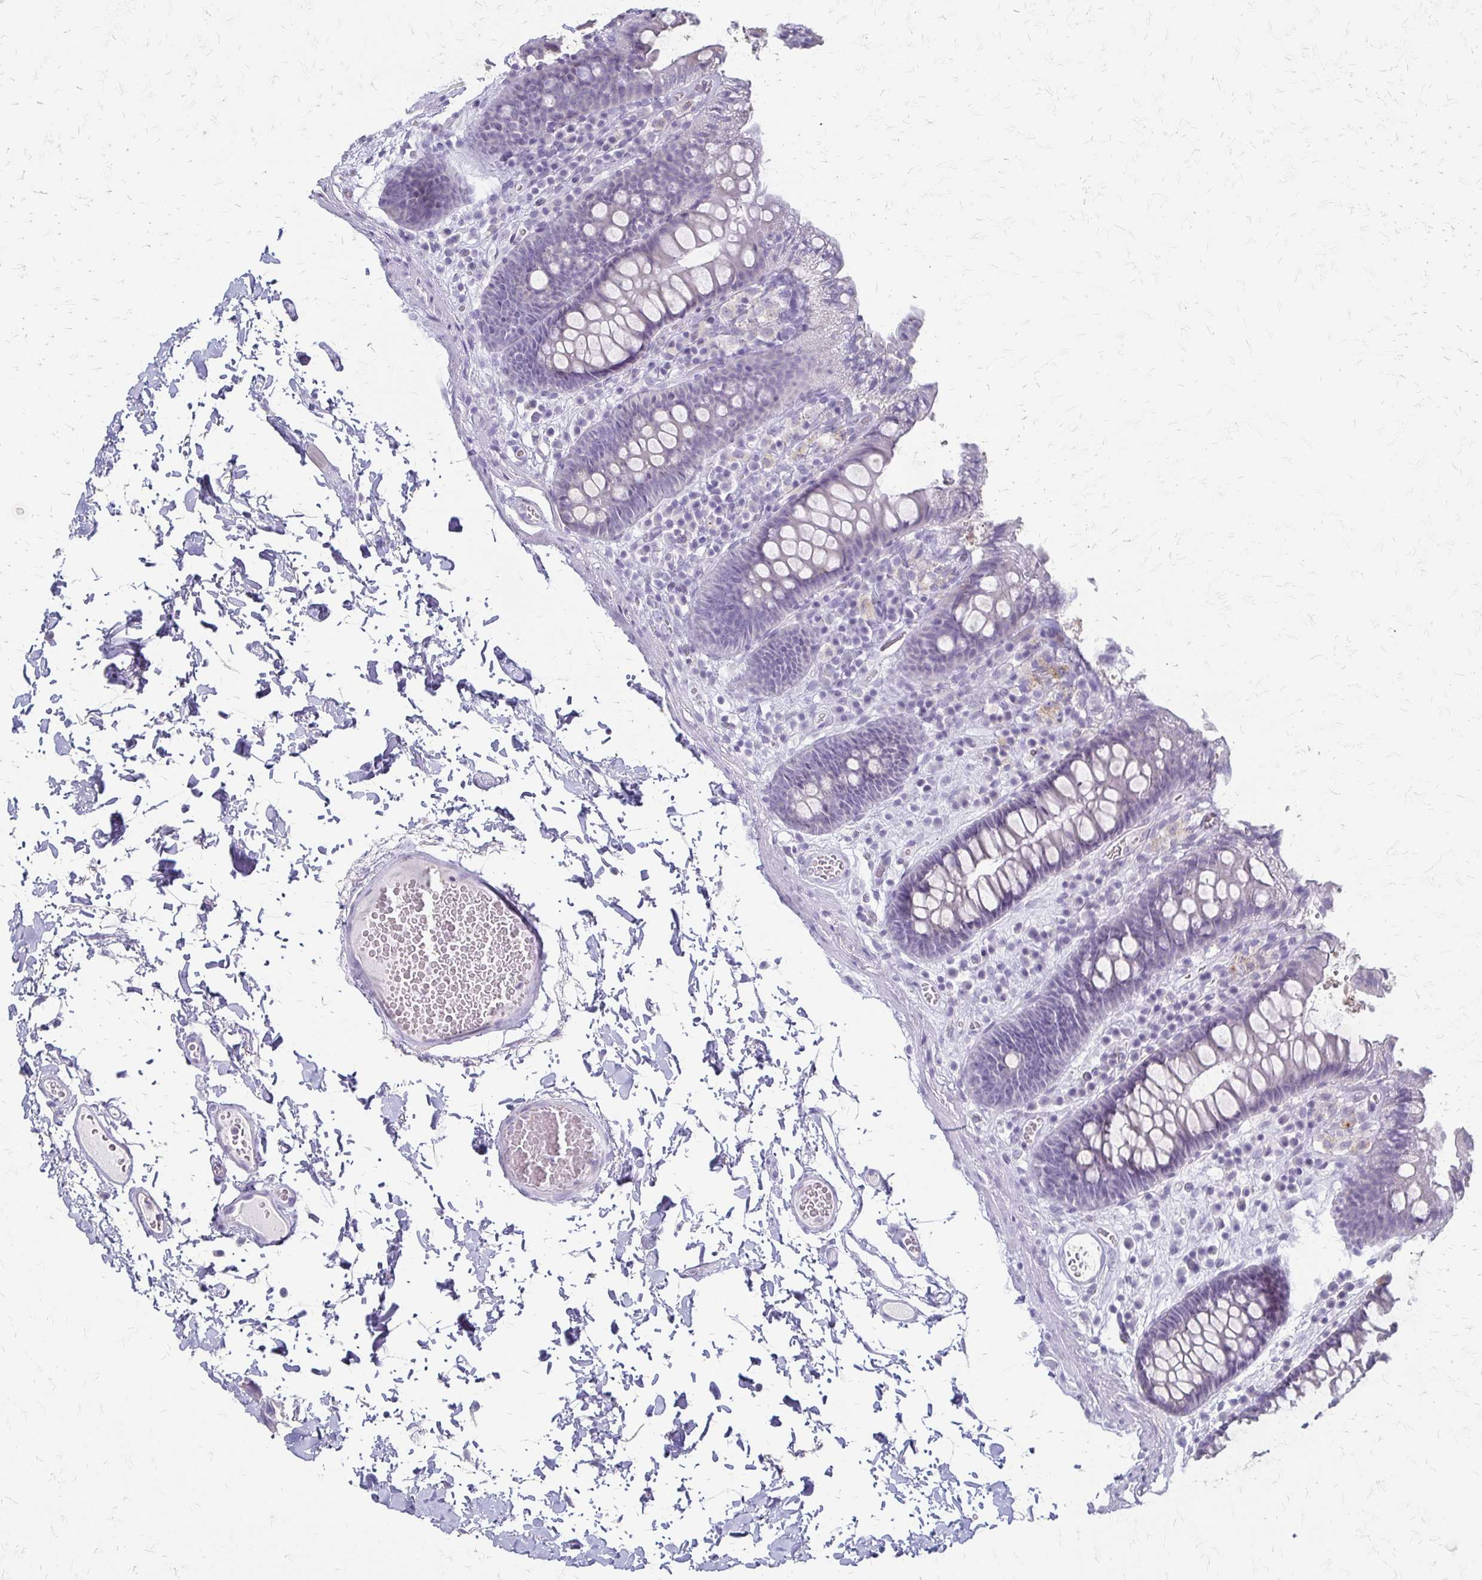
{"staining": {"intensity": "negative", "quantity": "none", "location": "none"}, "tissue": "colon", "cell_type": "Endothelial cells", "image_type": "normal", "snomed": [{"axis": "morphology", "description": "Normal tissue, NOS"}, {"axis": "topography", "description": "Colon"}, {"axis": "topography", "description": "Peripheral nerve tissue"}], "caption": "DAB immunohistochemical staining of unremarkable human colon demonstrates no significant expression in endothelial cells.", "gene": "ACP5", "patient": {"sex": "male", "age": 84}}